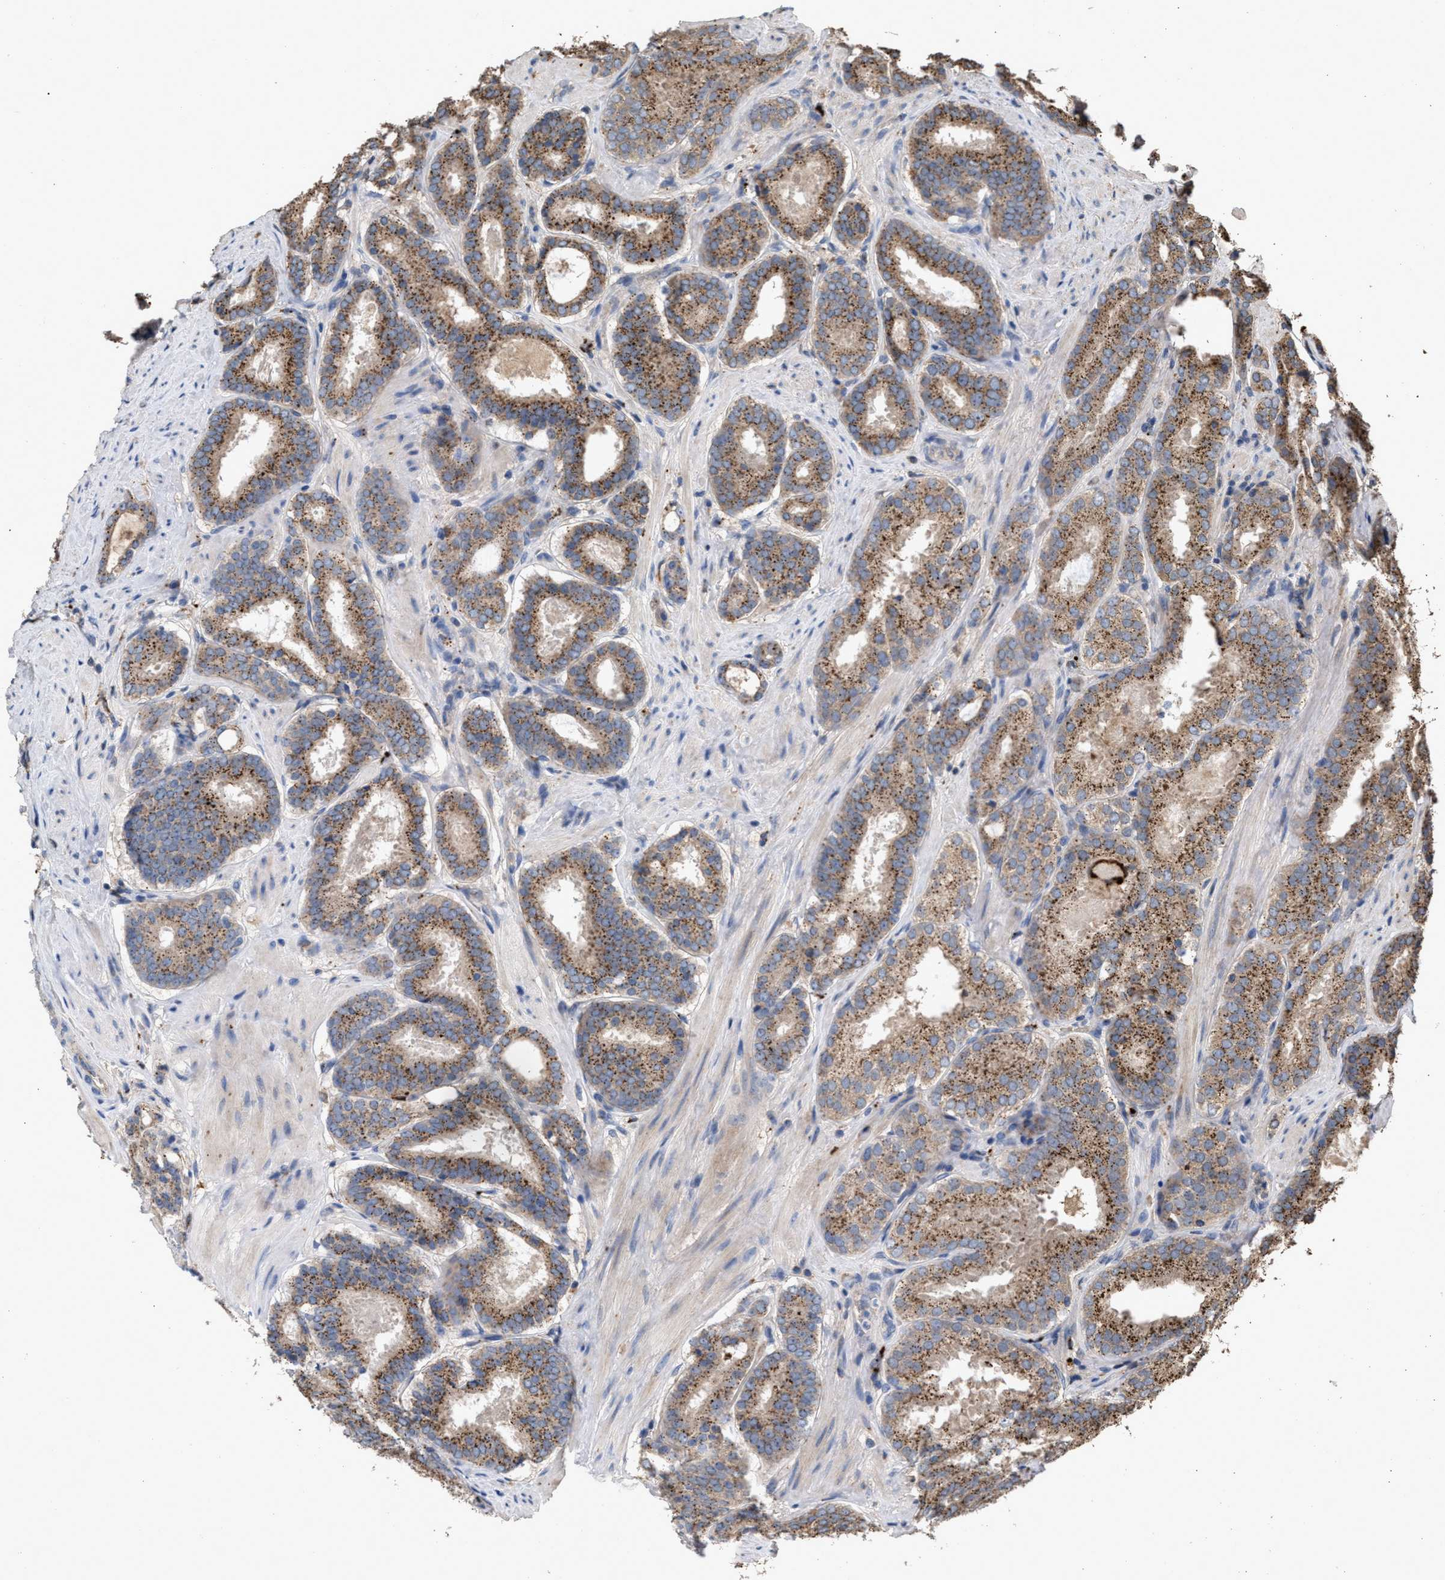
{"staining": {"intensity": "moderate", "quantity": ">75%", "location": "cytoplasmic/membranous"}, "tissue": "prostate cancer", "cell_type": "Tumor cells", "image_type": "cancer", "snomed": [{"axis": "morphology", "description": "Adenocarcinoma, Low grade"}, {"axis": "topography", "description": "Prostate"}], "caption": "Prostate cancer (low-grade adenocarcinoma) stained with a brown dye shows moderate cytoplasmic/membranous positive staining in approximately >75% of tumor cells.", "gene": "ELMO3", "patient": {"sex": "male", "age": 69}}